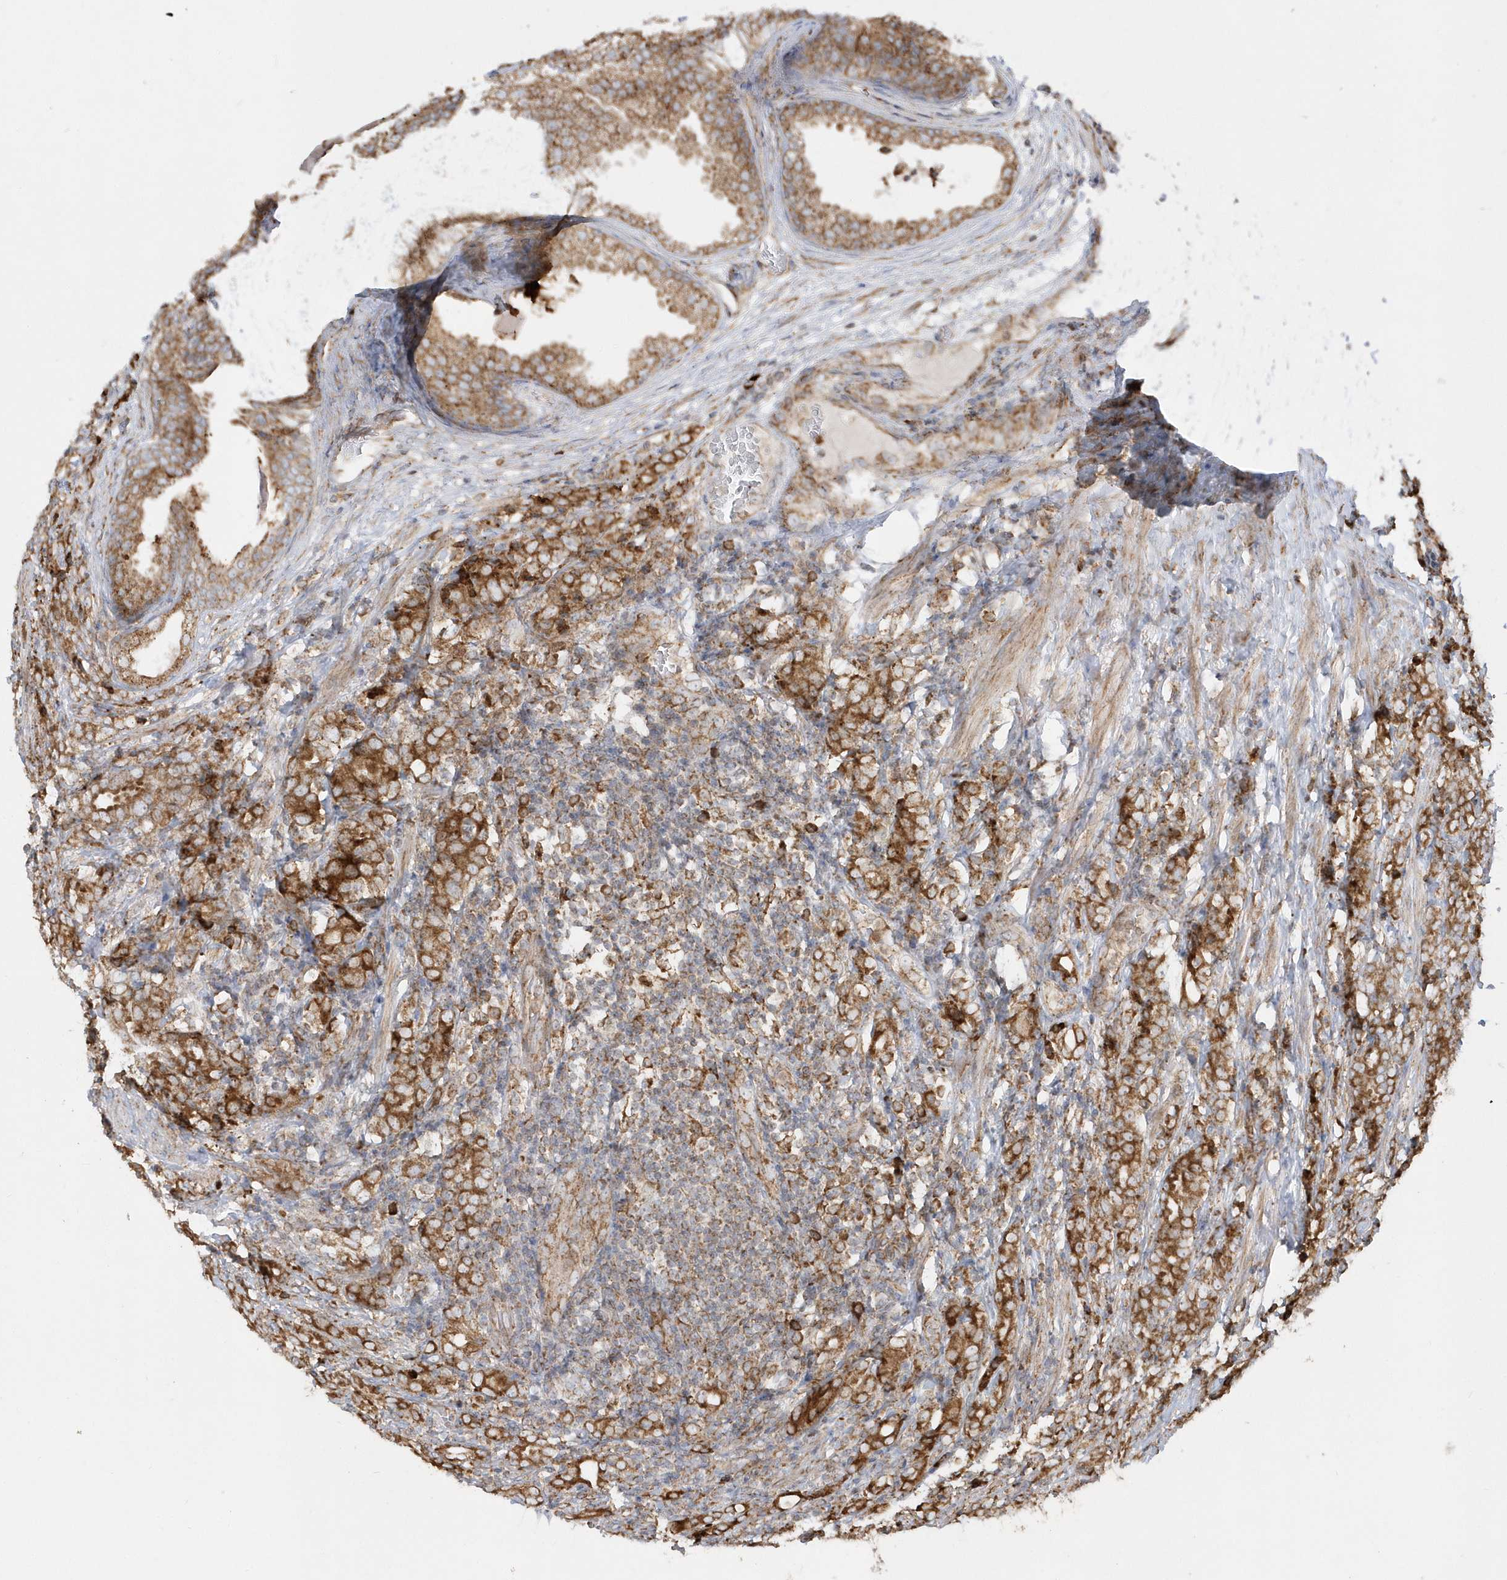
{"staining": {"intensity": "moderate", "quantity": ">75%", "location": "cytoplasmic/membranous"}, "tissue": "prostate cancer", "cell_type": "Tumor cells", "image_type": "cancer", "snomed": [{"axis": "morphology", "description": "Adenocarcinoma, High grade"}, {"axis": "topography", "description": "Prostate"}], "caption": "Human prostate cancer stained for a protein (brown) displays moderate cytoplasmic/membranous positive staining in approximately >75% of tumor cells.", "gene": "SH3BP2", "patient": {"sex": "male", "age": 62}}